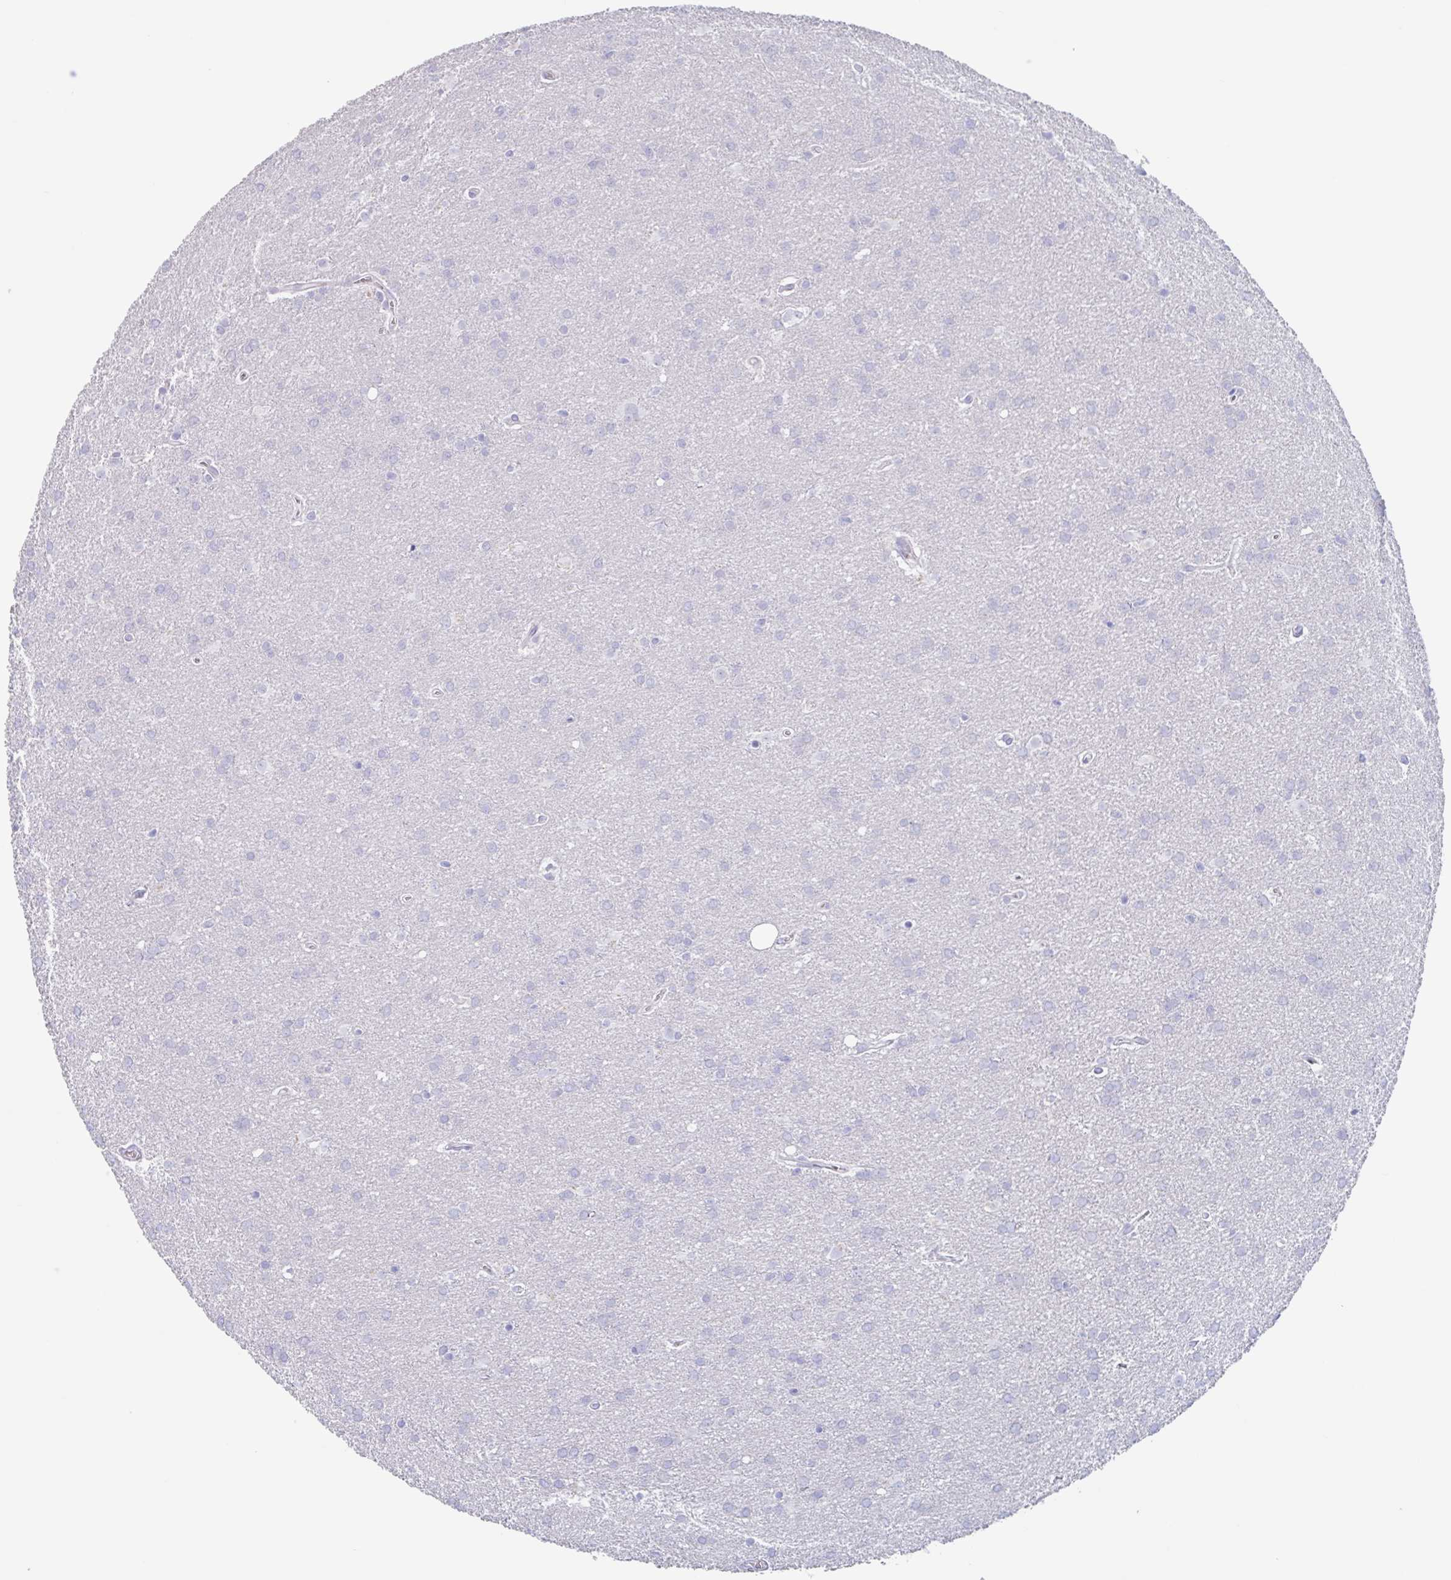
{"staining": {"intensity": "negative", "quantity": "none", "location": "none"}, "tissue": "glioma", "cell_type": "Tumor cells", "image_type": "cancer", "snomed": [{"axis": "morphology", "description": "Glioma, malignant, Low grade"}, {"axis": "topography", "description": "Brain"}], "caption": "This is an IHC micrograph of glioma. There is no expression in tumor cells.", "gene": "NOXRED1", "patient": {"sex": "female", "age": 32}}